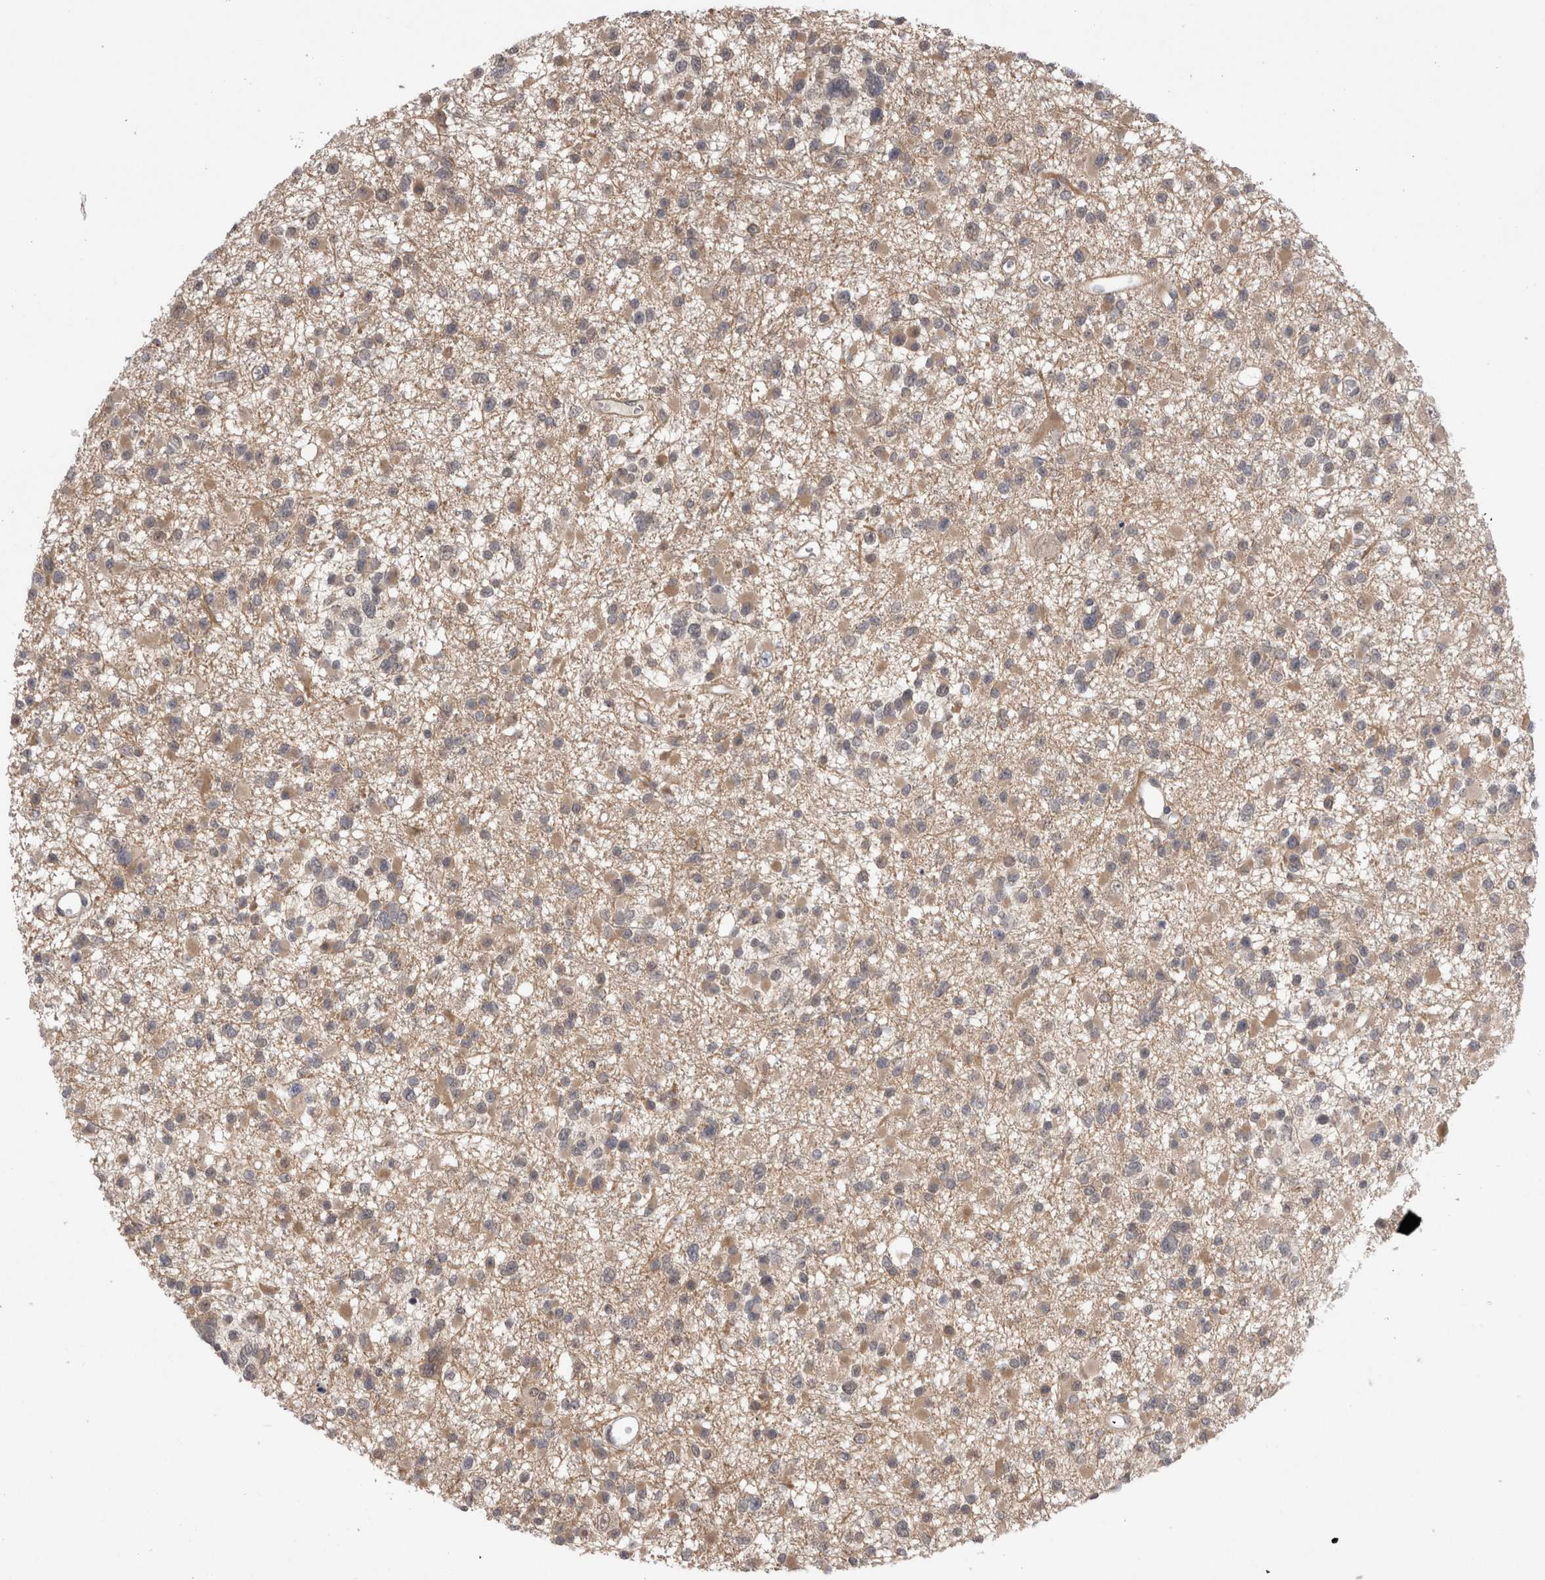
{"staining": {"intensity": "weak", "quantity": ">75%", "location": "cytoplasmic/membranous"}, "tissue": "glioma", "cell_type": "Tumor cells", "image_type": "cancer", "snomed": [{"axis": "morphology", "description": "Glioma, malignant, Low grade"}, {"axis": "topography", "description": "Brain"}], "caption": "A histopathology image of malignant low-grade glioma stained for a protein shows weak cytoplasmic/membranous brown staining in tumor cells. (DAB IHC with brightfield microscopy, high magnification).", "gene": "ZNF341", "patient": {"sex": "female", "age": 22}}